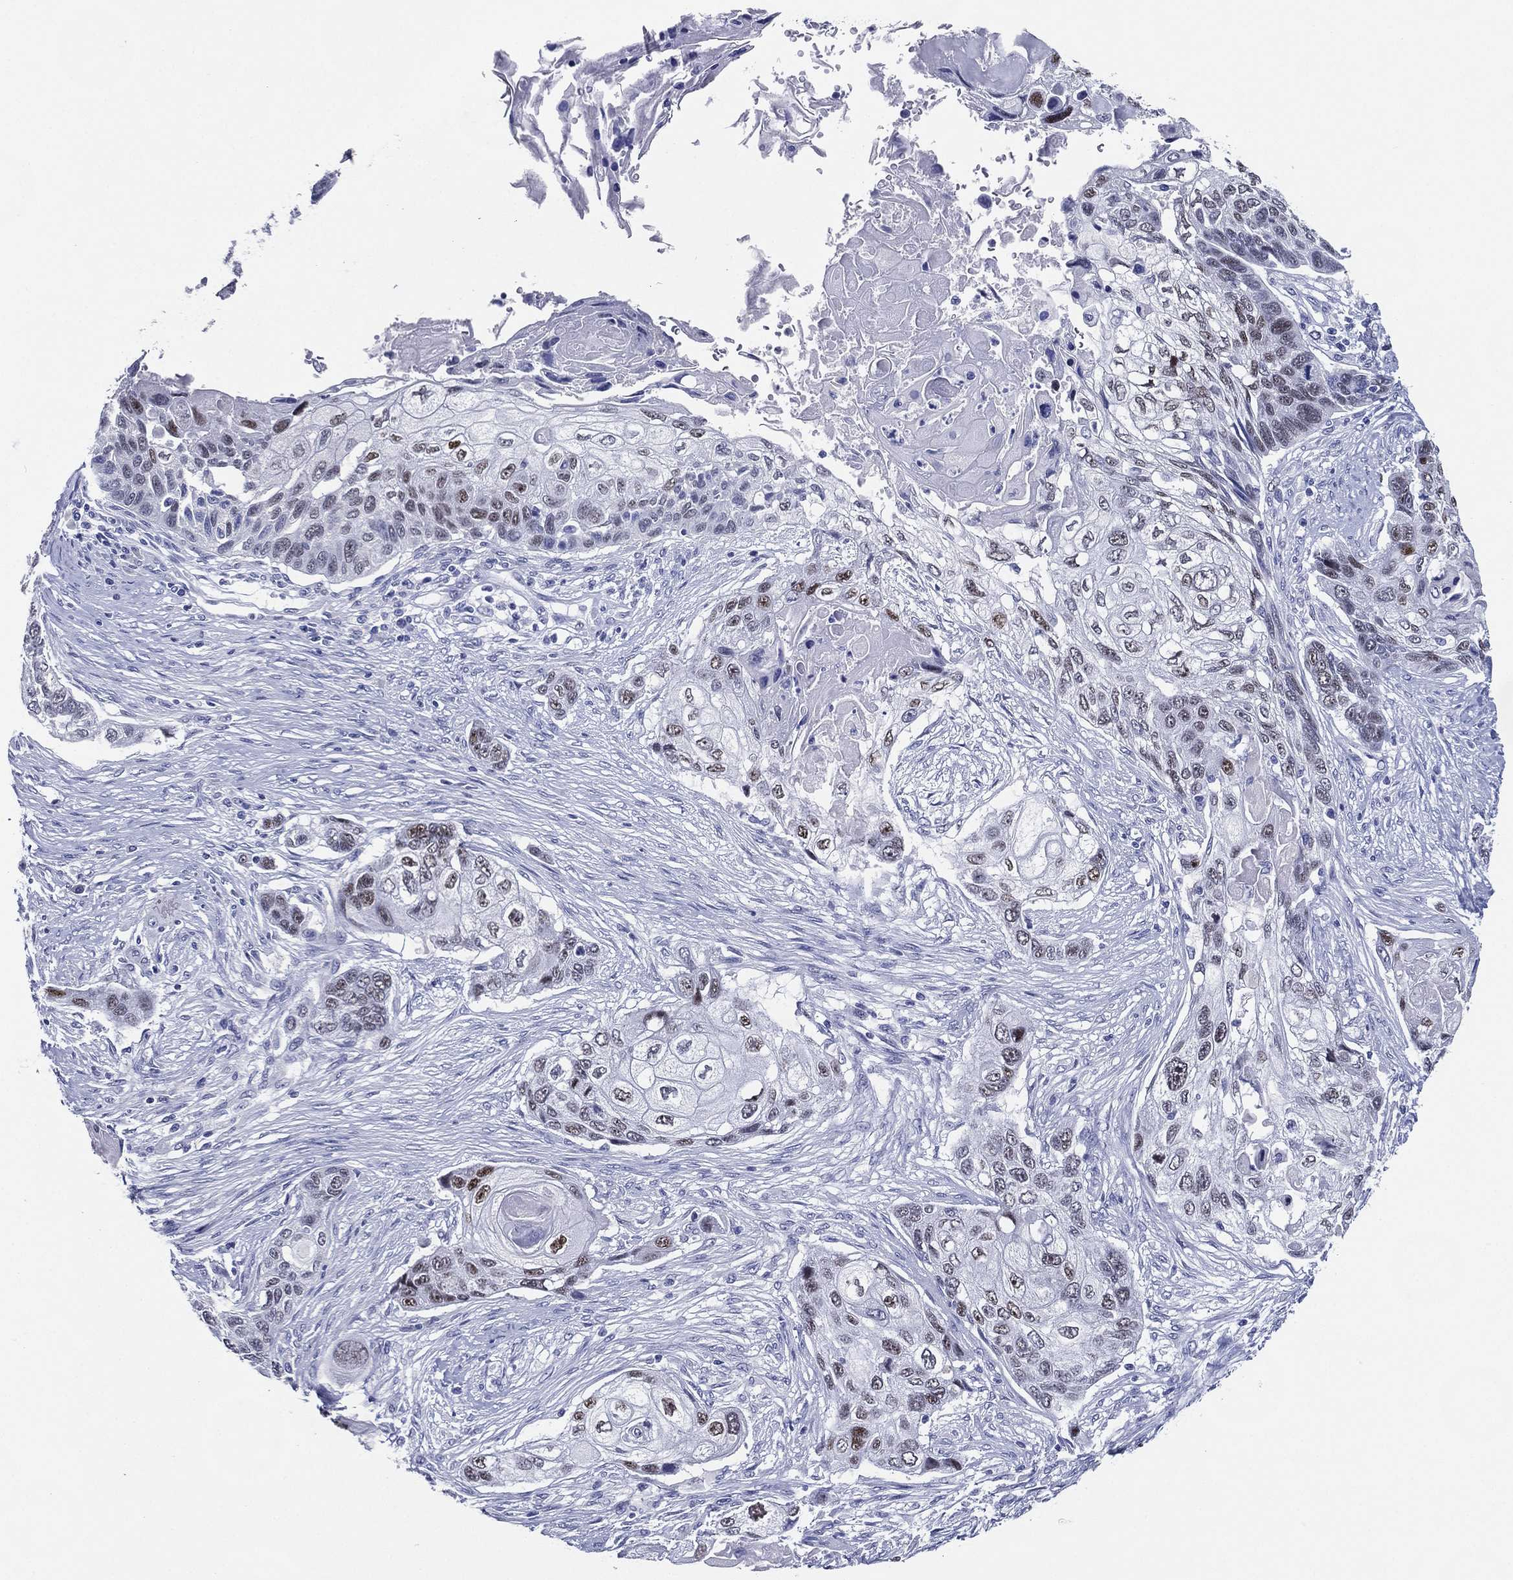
{"staining": {"intensity": "moderate", "quantity": "<25%", "location": "nuclear"}, "tissue": "lung cancer", "cell_type": "Tumor cells", "image_type": "cancer", "snomed": [{"axis": "morphology", "description": "Normal tissue, NOS"}, {"axis": "morphology", "description": "Squamous cell carcinoma, NOS"}, {"axis": "topography", "description": "Bronchus"}, {"axis": "topography", "description": "Lung"}], "caption": "This is an image of immunohistochemistry staining of lung cancer (squamous cell carcinoma), which shows moderate positivity in the nuclear of tumor cells.", "gene": "TFAP2A", "patient": {"sex": "male", "age": 69}}